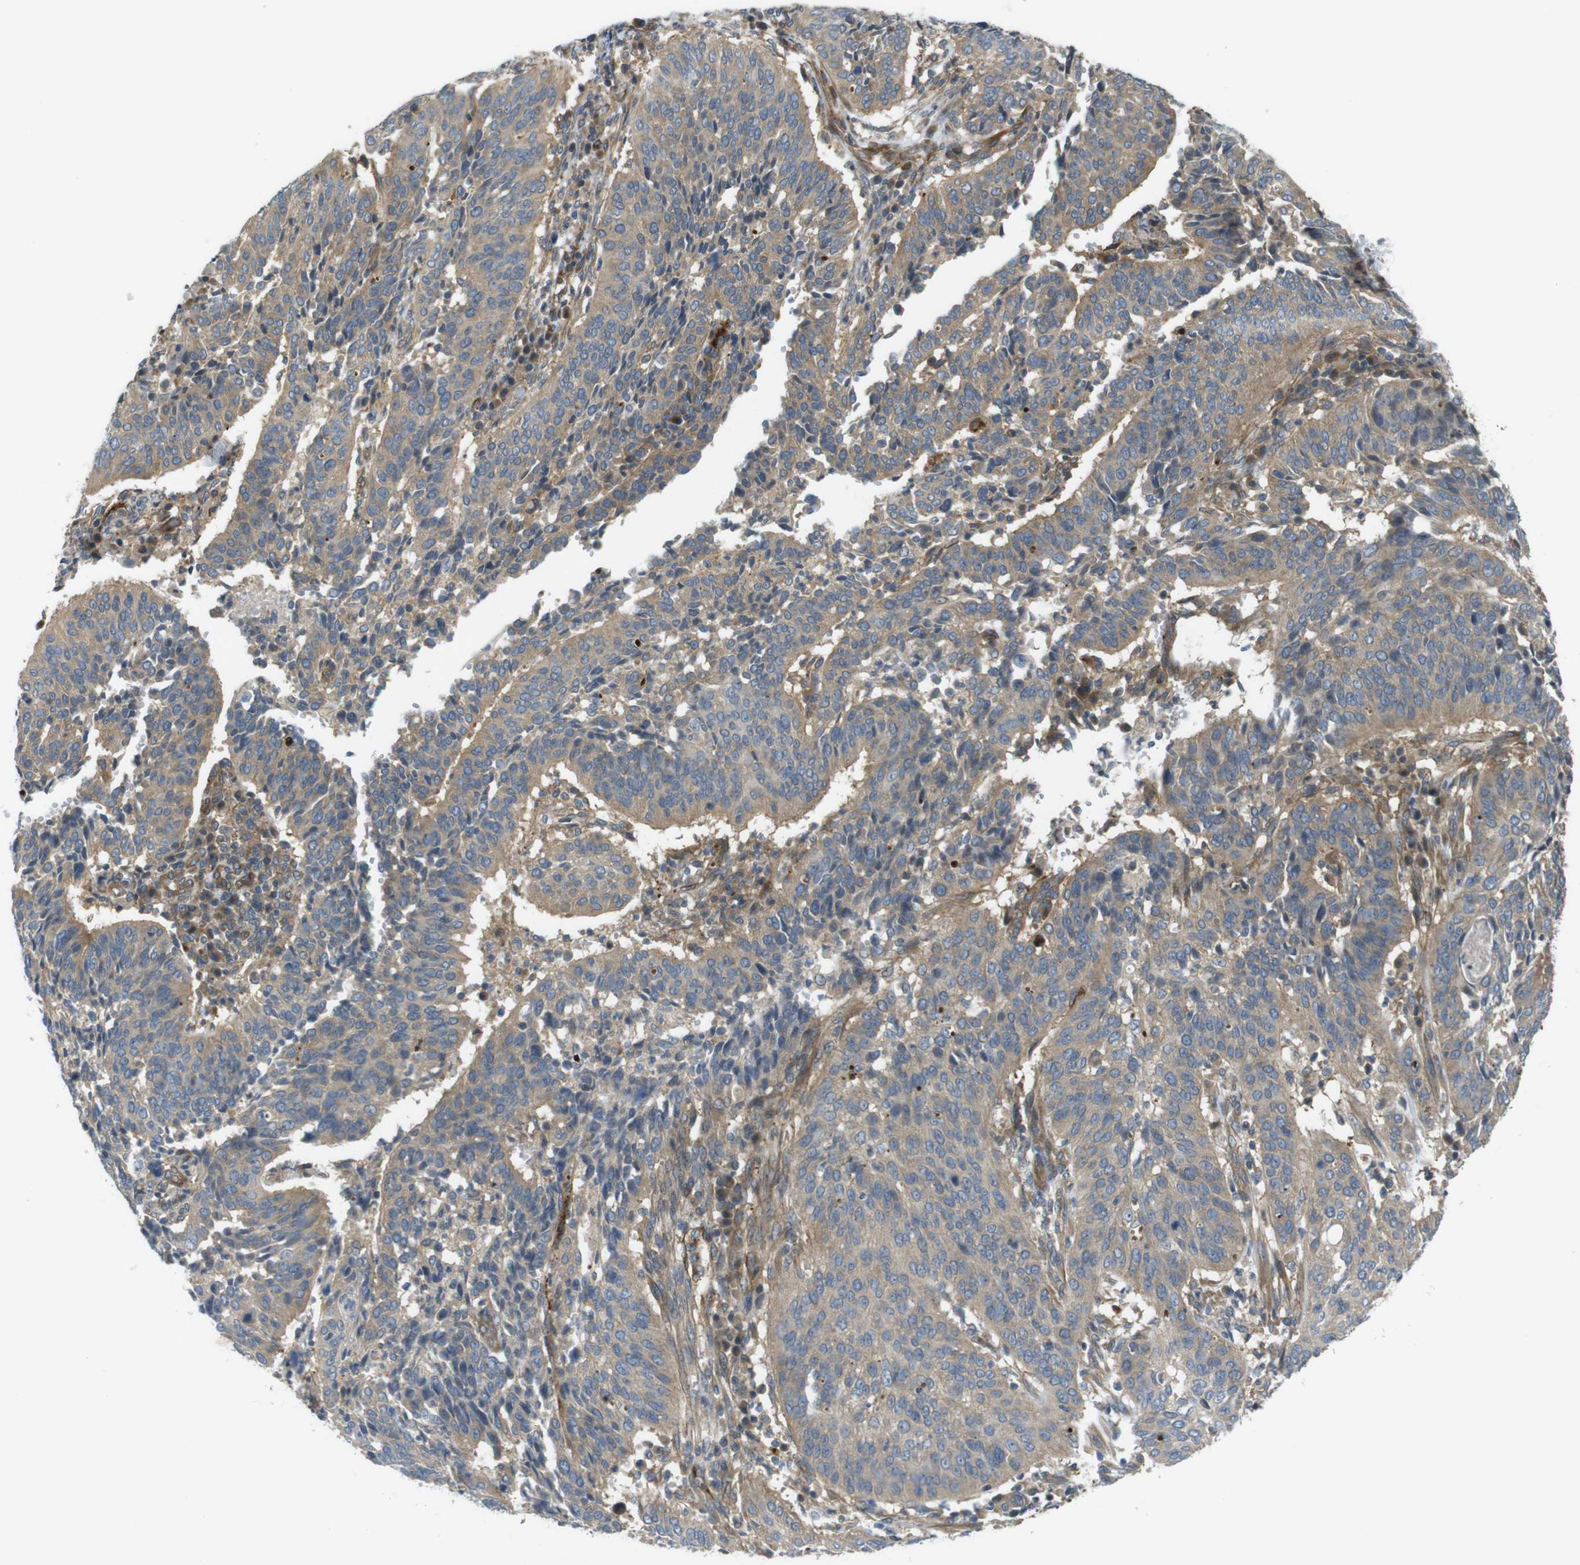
{"staining": {"intensity": "weak", "quantity": ">75%", "location": "cytoplasmic/membranous"}, "tissue": "cervical cancer", "cell_type": "Tumor cells", "image_type": "cancer", "snomed": [{"axis": "morphology", "description": "Normal tissue, NOS"}, {"axis": "morphology", "description": "Squamous cell carcinoma, NOS"}, {"axis": "topography", "description": "Cervix"}], "caption": "Brown immunohistochemical staining in human squamous cell carcinoma (cervical) shows weak cytoplasmic/membranous expression in about >75% of tumor cells. (DAB (3,3'-diaminobenzidine) IHC, brown staining for protein, blue staining for nuclei).", "gene": "TSC1", "patient": {"sex": "female", "age": 39}}